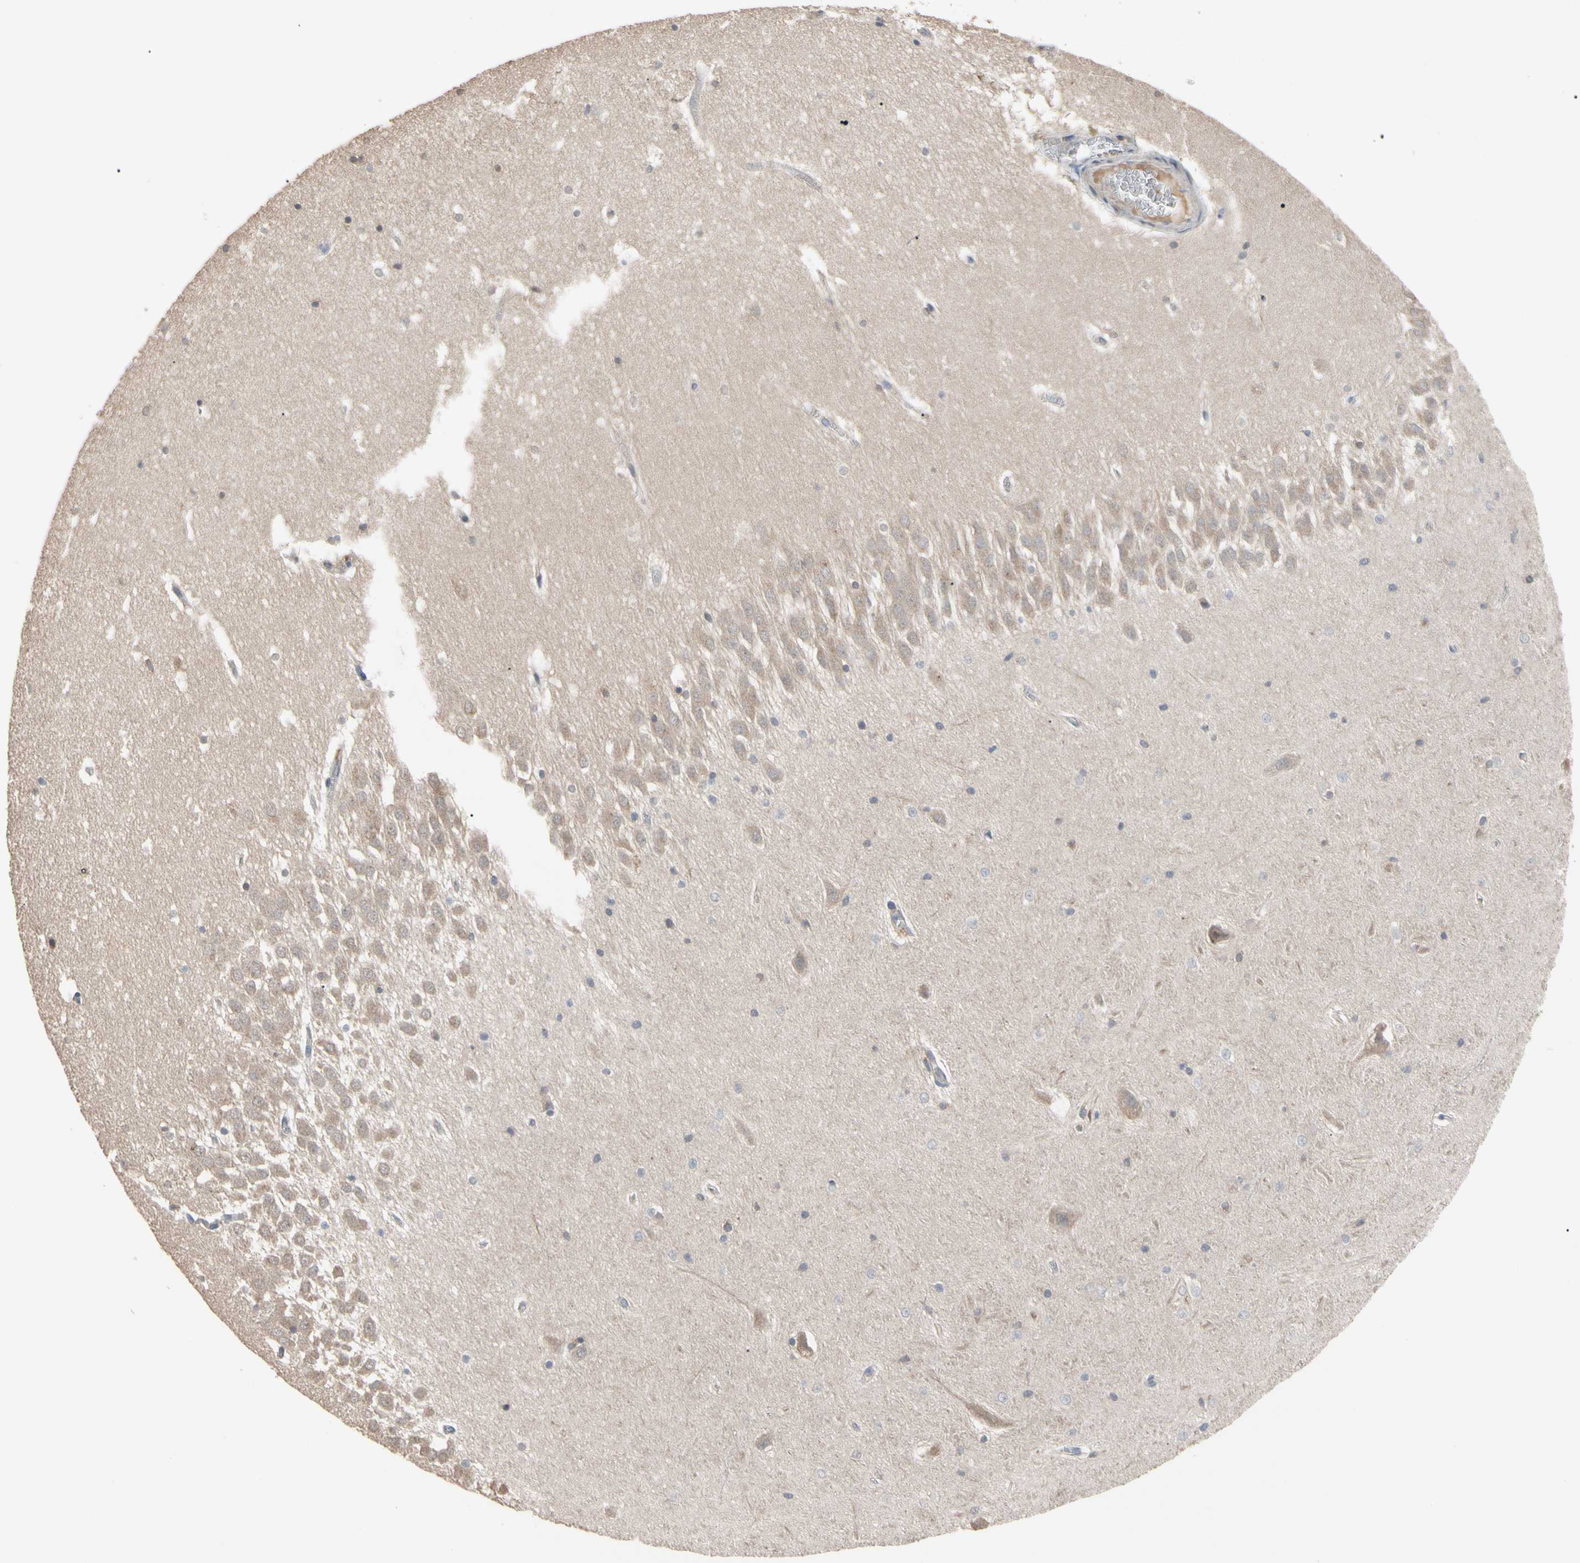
{"staining": {"intensity": "moderate", "quantity": ">75%", "location": "cytoplasmic/membranous"}, "tissue": "hippocampus", "cell_type": "Glial cells", "image_type": "normal", "snomed": [{"axis": "morphology", "description": "Normal tissue, NOS"}, {"axis": "topography", "description": "Hippocampus"}], "caption": "Immunohistochemical staining of unremarkable hippocampus demonstrates moderate cytoplasmic/membranous protein expression in approximately >75% of glial cells. (Stains: DAB in brown, nuclei in blue, Microscopy: brightfield microscopy at high magnification).", "gene": "DPP8", "patient": {"sex": "male", "age": 45}}